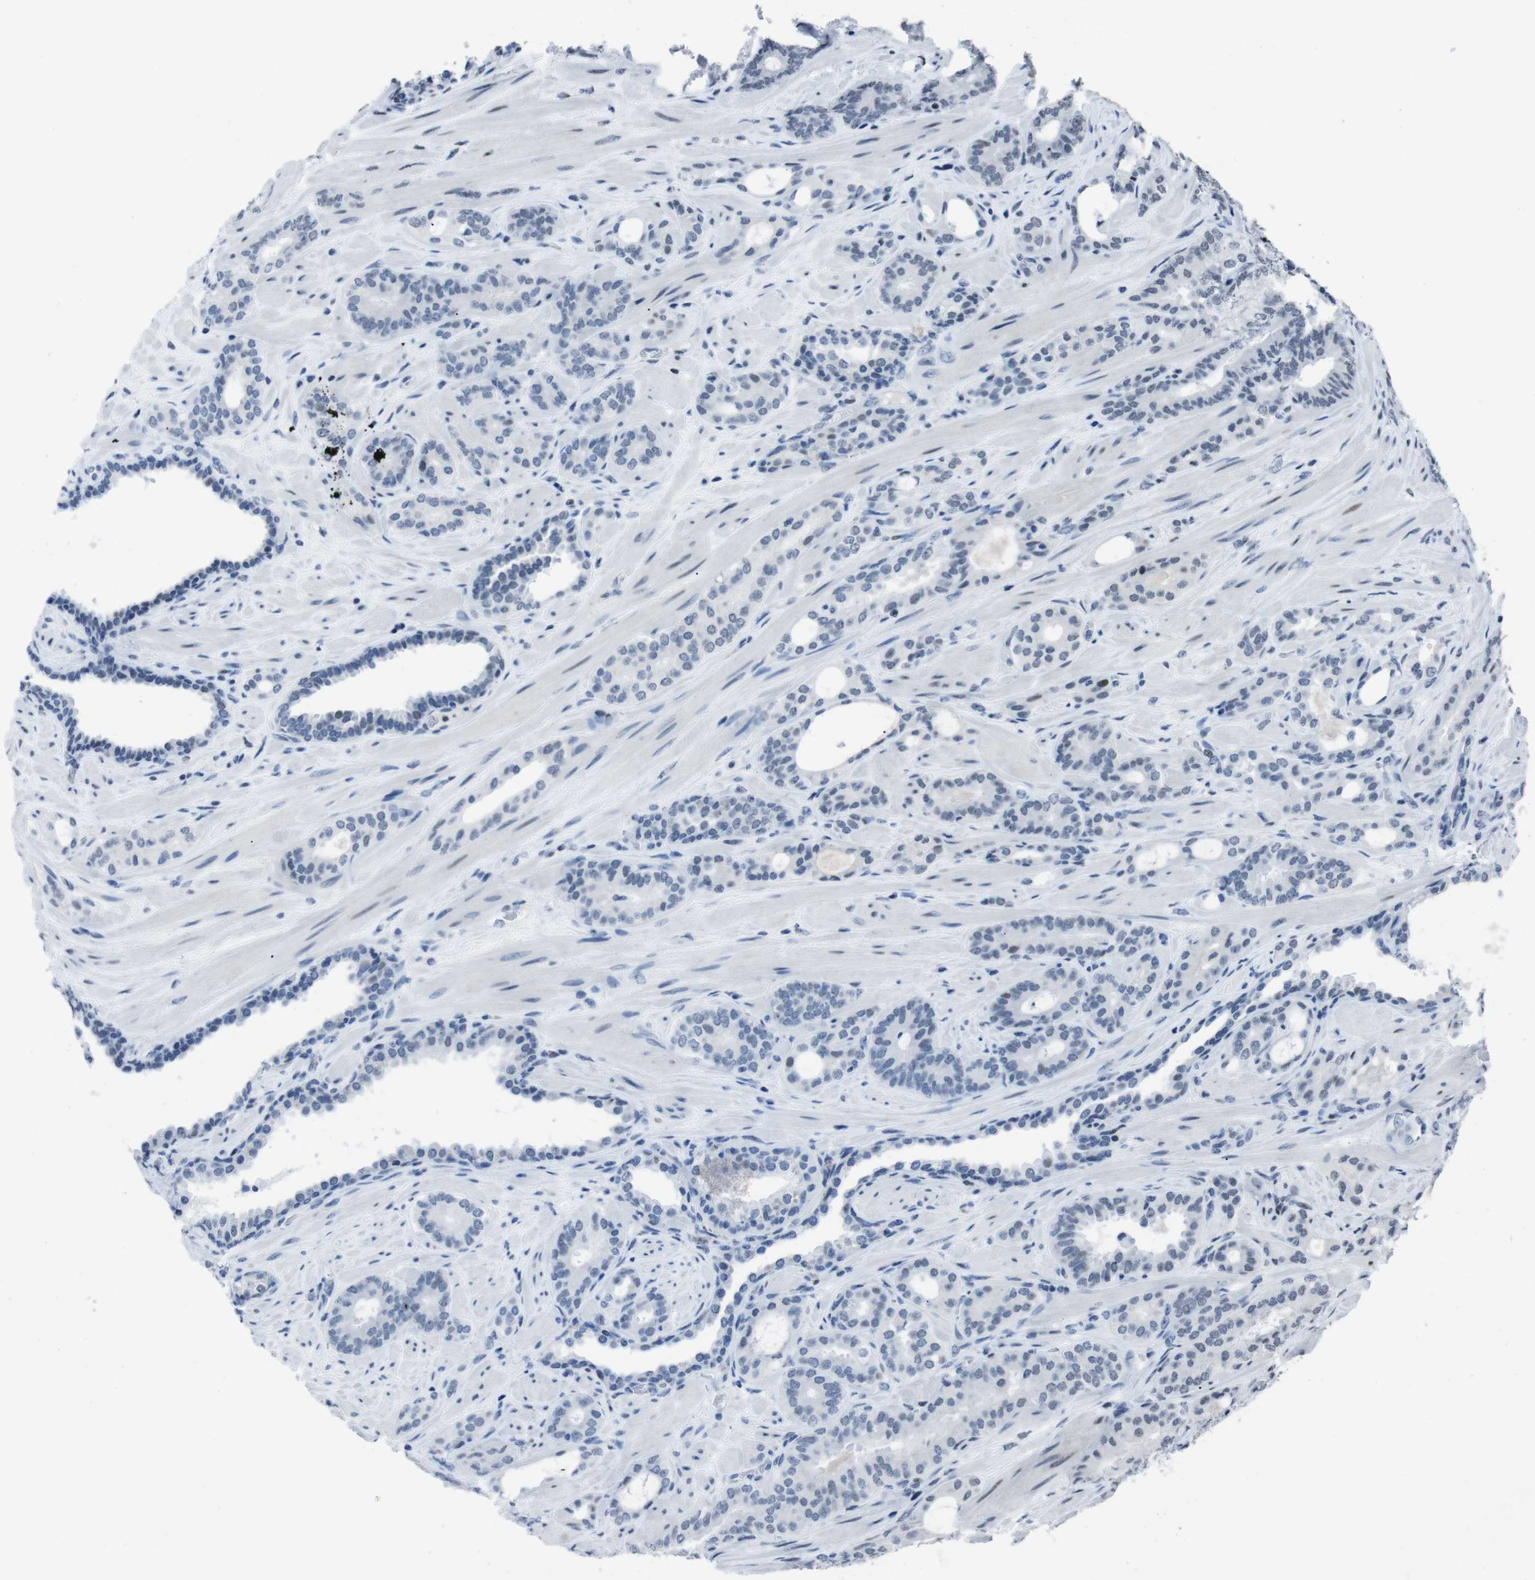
{"staining": {"intensity": "negative", "quantity": "none", "location": "none"}, "tissue": "prostate cancer", "cell_type": "Tumor cells", "image_type": "cancer", "snomed": [{"axis": "morphology", "description": "Adenocarcinoma, Low grade"}, {"axis": "topography", "description": "Prostate"}], "caption": "Human prostate cancer (adenocarcinoma (low-grade)) stained for a protein using immunohistochemistry exhibits no staining in tumor cells.", "gene": "PIP4P2", "patient": {"sex": "male", "age": 63}}